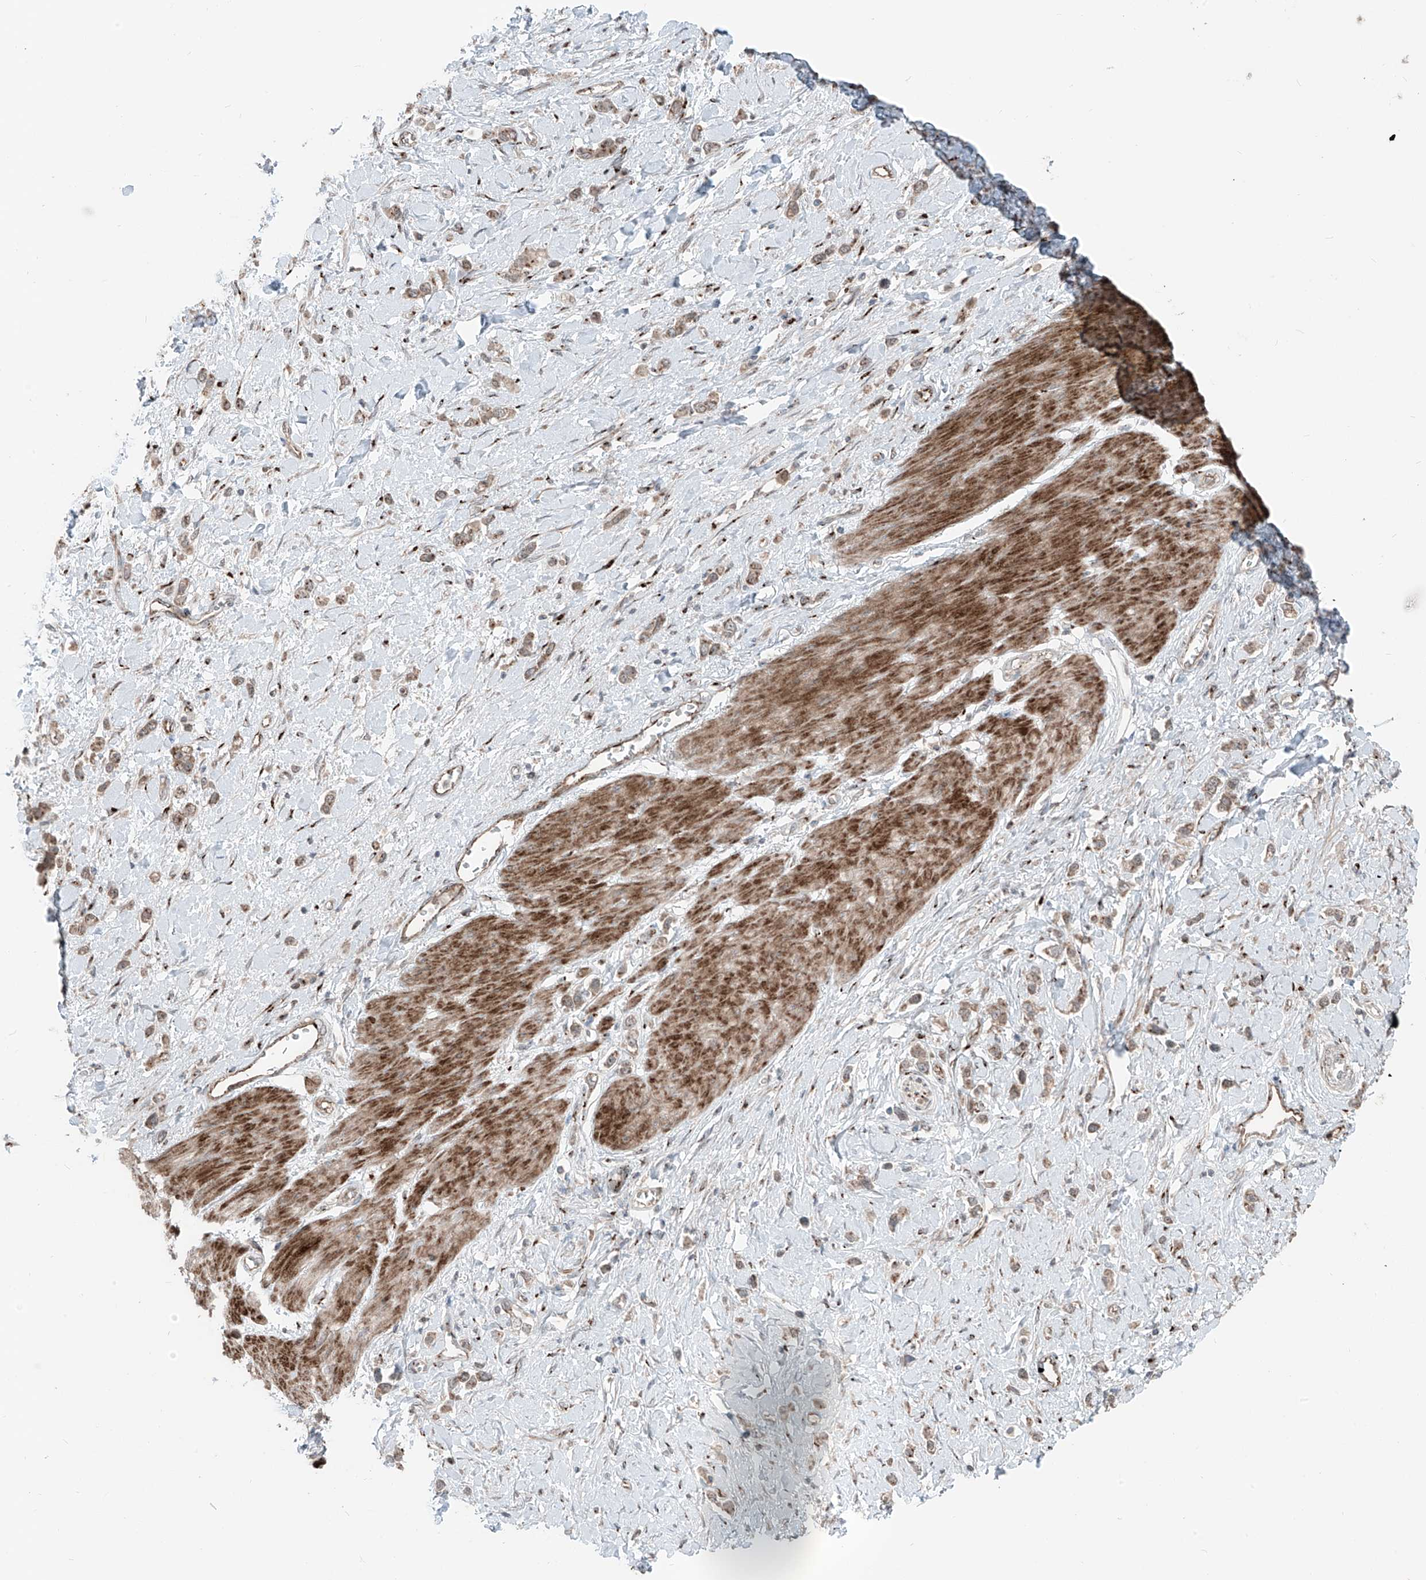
{"staining": {"intensity": "weak", "quantity": ">75%", "location": "cytoplasmic/membranous"}, "tissue": "stomach cancer", "cell_type": "Tumor cells", "image_type": "cancer", "snomed": [{"axis": "morphology", "description": "Normal tissue, NOS"}, {"axis": "morphology", "description": "Adenocarcinoma, NOS"}, {"axis": "topography", "description": "Stomach, upper"}, {"axis": "topography", "description": "Stomach"}], "caption": "Stomach cancer stained for a protein exhibits weak cytoplasmic/membranous positivity in tumor cells.", "gene": "ERLEC1", "patient": {"sex": "female", "age": 65}}